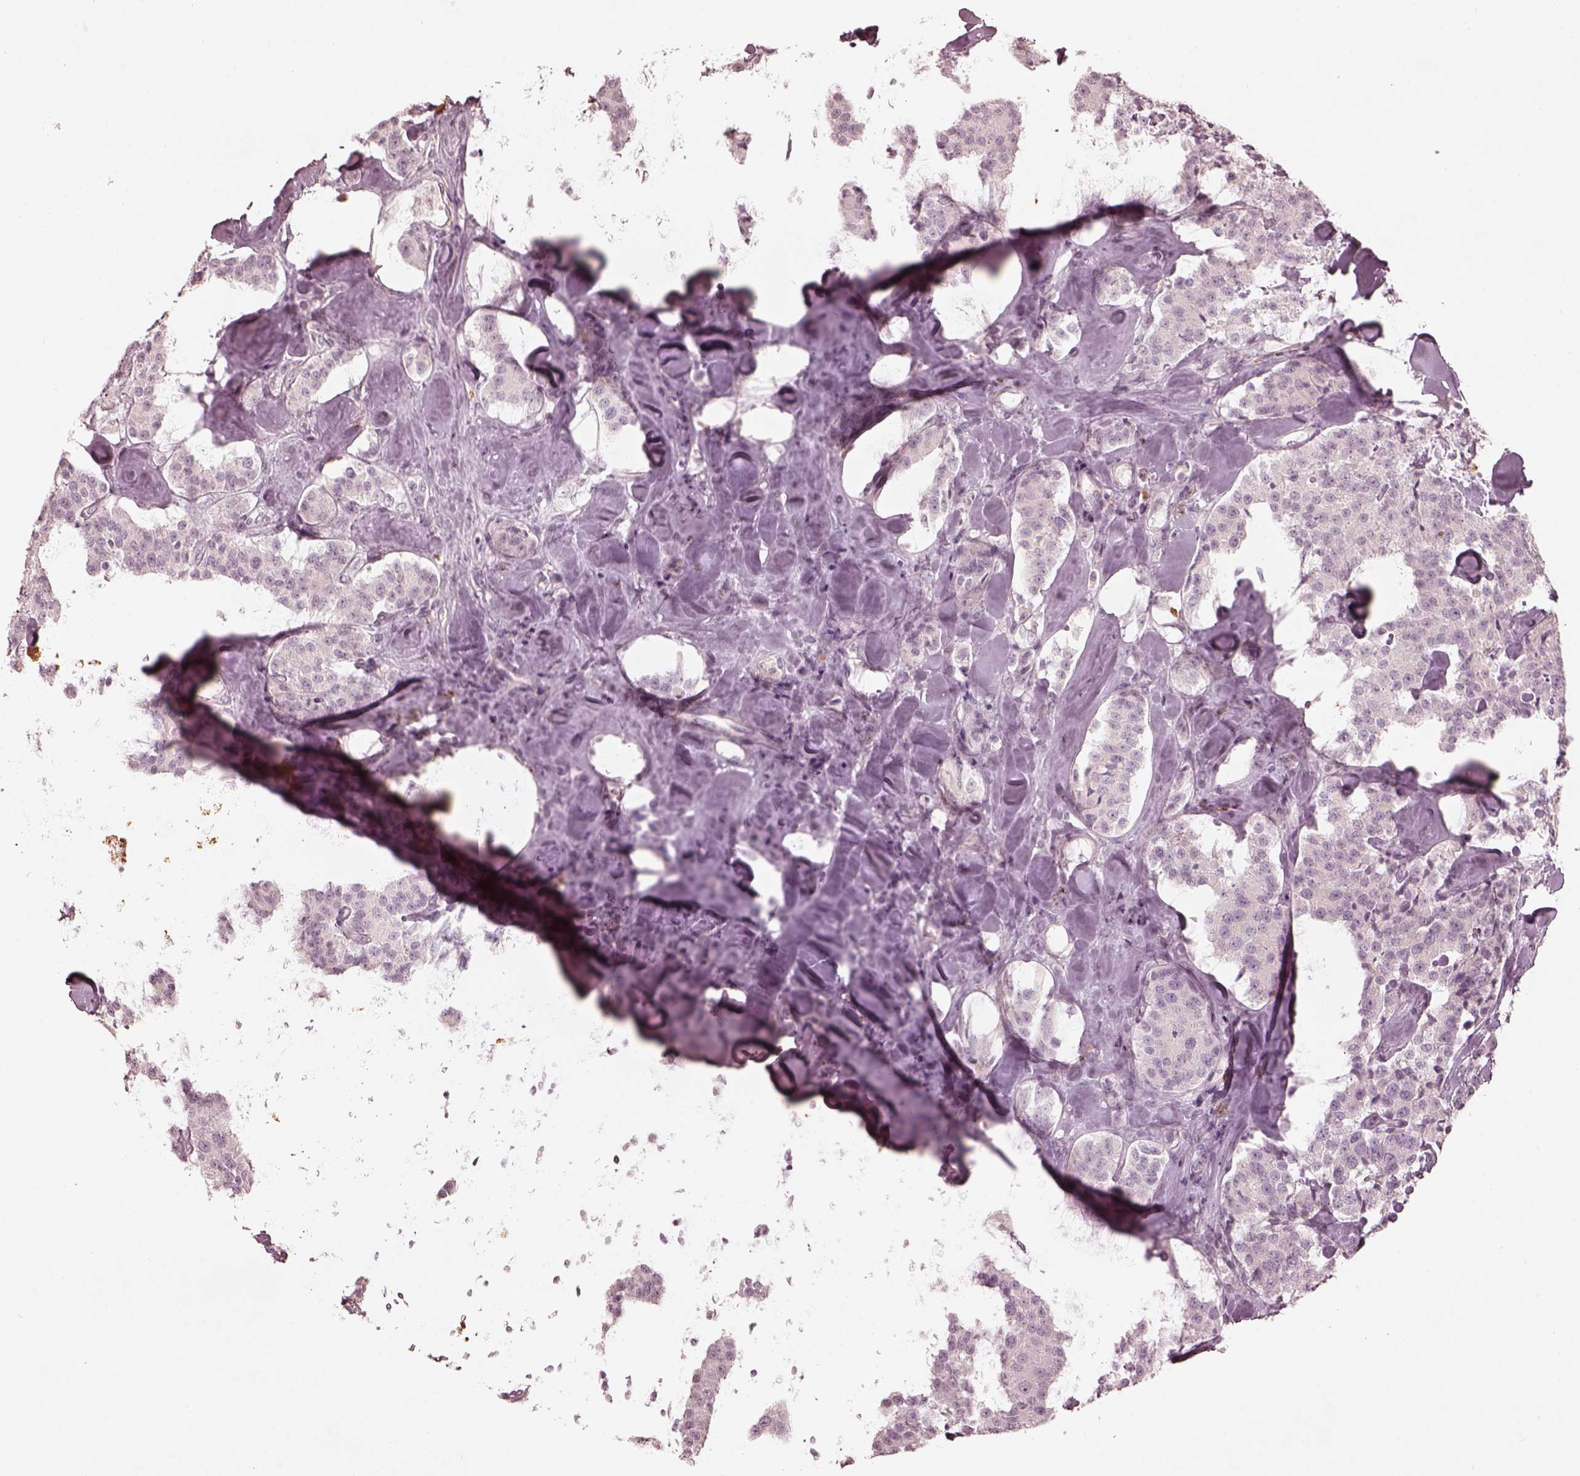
{"staining": {"intensity": "negative", "quantity": "none", "location": "none"}, "tissue": "carcinoid", "cell_type": "Tumor cells", "image_type": "cancer", "snomed": [{"axis": "morphology", "description": "Carcinoid, malignant, NOS"}, {"axis": "topography", "description": "Pancreas"}], "caption": "Tumor cells show no significant positivity in carcinoid.", "gene": "ADRB3", "patient": {"sex": "male", "age": 41}}